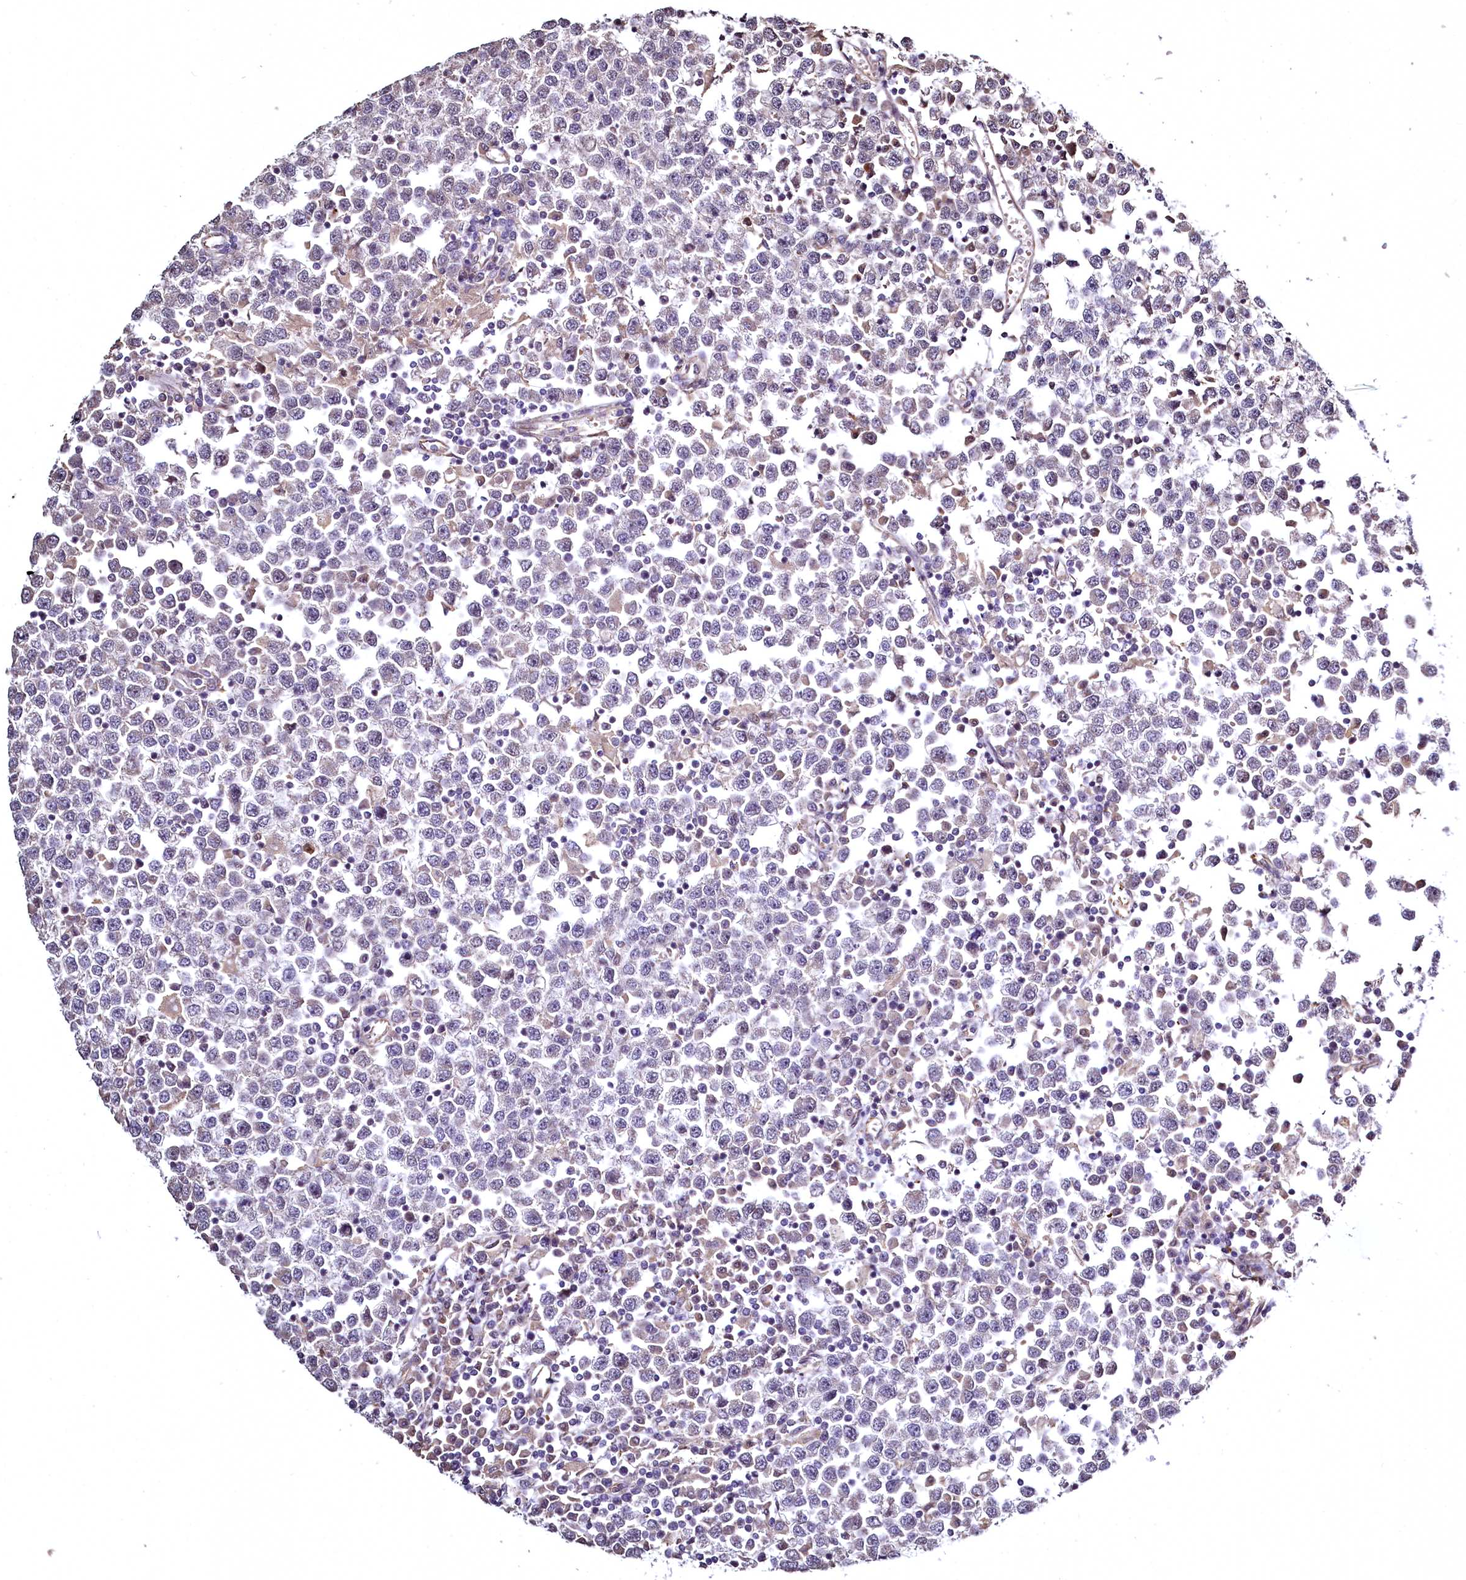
{"staining": {"intensity": "negative", "quantity": "none", "location": "none"}, "tissue": "testis cancer", "cell_type": "Tumor cells", "image_type": "cancer", "snomed": [{"axis": "morphology", "description": "Seminoma, NOS"}, {"axis": "topography", "description": "Testis"}], "caption": "Testis cancer stained for a protein using immunohistochemistry displays no positivity tumor cells.", "gene": "TBCEL", "patient": {"sex": "male", "age": 65}}